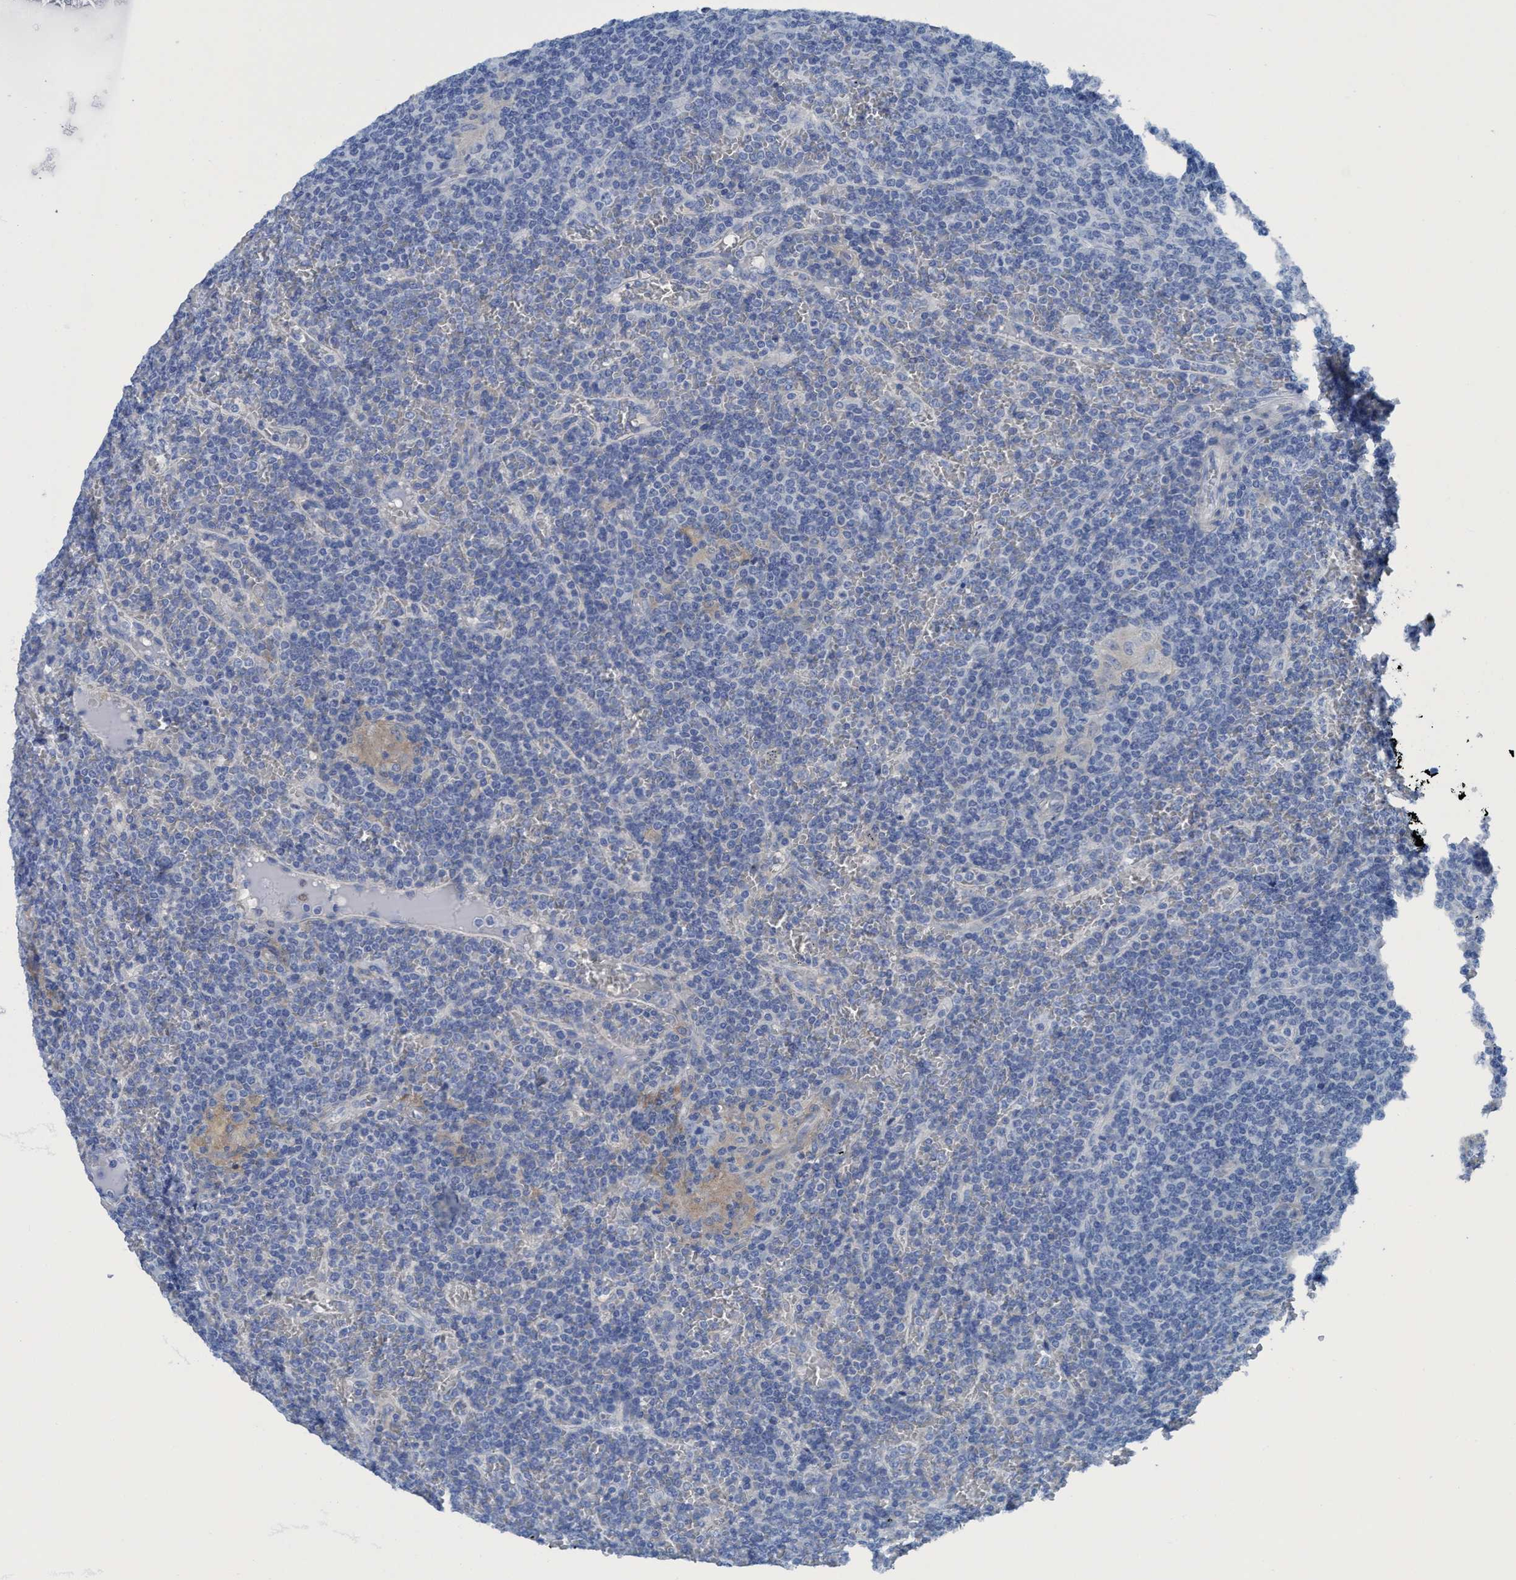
{"staining": {"intensity": "negative", "quantity": "none", "location": "none"}, "tissue": "lymphoma", "cell_type": "Tumor cells", "image_type": "cancer", "snomed": [{"axis": "morphology", "description": "Malignant lymphoma, non-Hodgkin's type, Low grade"}, {"axis": "topography", "description": "Spleen"}], "caption": "Immunohistochemistry (IHC) photomicrograph of human low-grade malignant lymphoma, non-Hodgkin's type stained for a protein (brown), which shows no staining in tumor cells.", "gene": "DNAI1", "patient": {"sex": "female", "age": 19}}